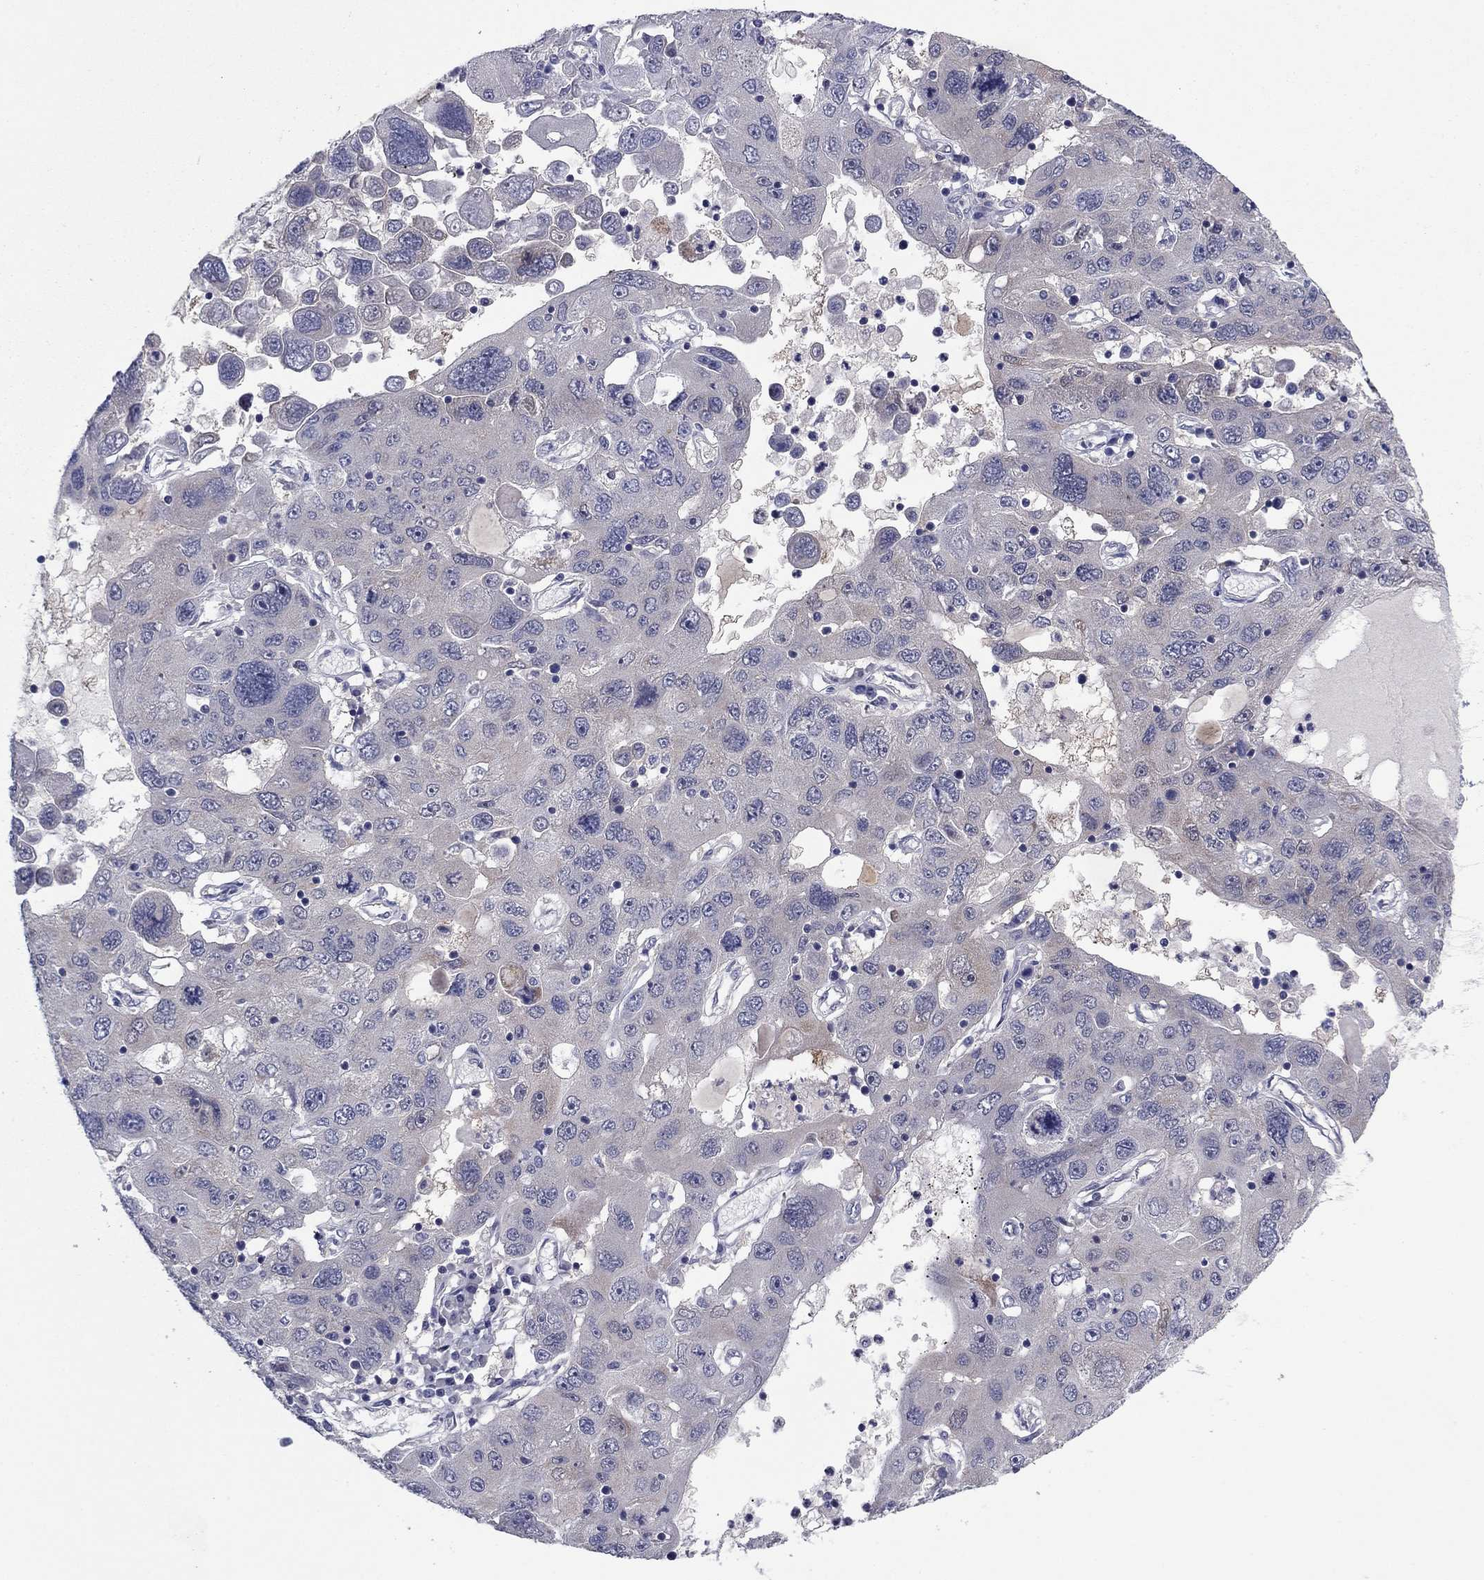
{"staining": {"intensity": "negative", "quantity": "none", "location": "none"}, "tissue": "stomach cancer", "cell_type": "Tumor cells", "image_type": "cancer", "snomed": [{"axis": "morphology", "description": "Adenocarcinoma, NOS"}, {"axis": "topography", "description": "Stomach"}], "caption": "DAB (3,3'-diaminobenzidine) immunohistochemical staining of adenocarcinoma (stomach) demonstrates no significant staining in tumor cells.", "gene": "GRHPR", "patient": {"sex": "male", "age": 56}}